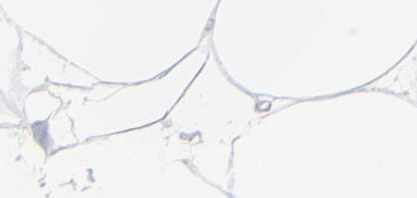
{"staining": {"intensity": "negative", "quantity": "none", "location": "none"}, "tissue": "adipose tissue", "cell_type": "Adipocytes", "image_type": "normal", "snomed": [{"axis": "morphology", "description": "Normal tissue, NOS"}, {"axis": "morphology", "description": "Duct carcinoma"}, {"axis": "topography", "description": "Breast"}, {"axis": "topography", "description": "Adipose tissue"}], "caption": "This is a micrograph of immunohistochemistry (IHC) staining of benign adipose tissue, which shows no expression in adipocytes.", "gene": "NUP88", "patient": {"sex": "female", "age": 37}}